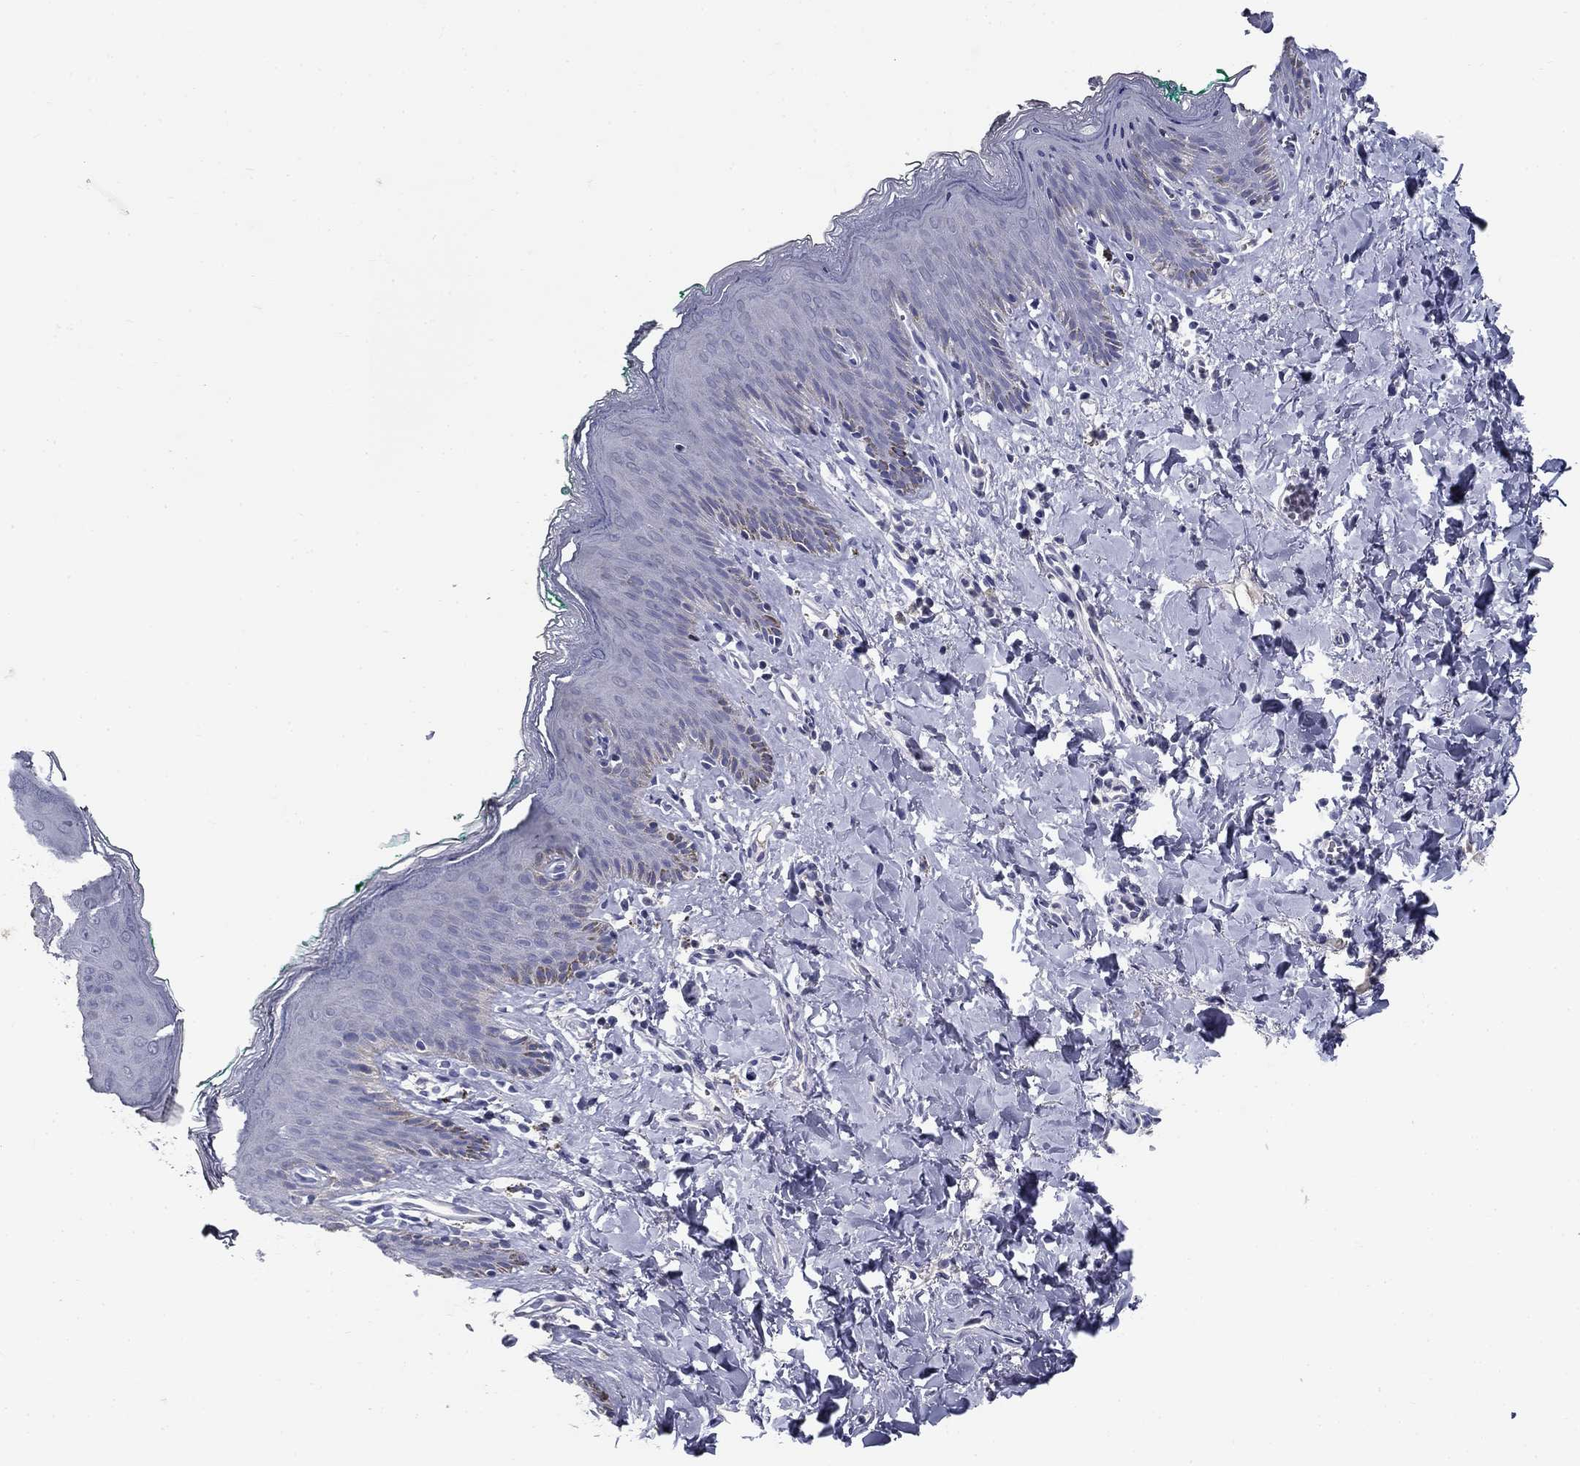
{"staining": {"intensity": "negative", "quantity": "none", "location": "none"}, "tissue": "skin", "cell_type": "Epidermal cells", "image_type": "normal", "snomed": [{"axis": "morphology", "description": "Normal tissue, NOS"}, {"axis": "topography", "description": "Vulva"}], "caption": "This is an immunohistochemistry (IHC) micrograph of unremarkable skin. There is no positivity in epidermal cells.", "gene": "POMC", "patient": {"sex": "female", "age": 66}}